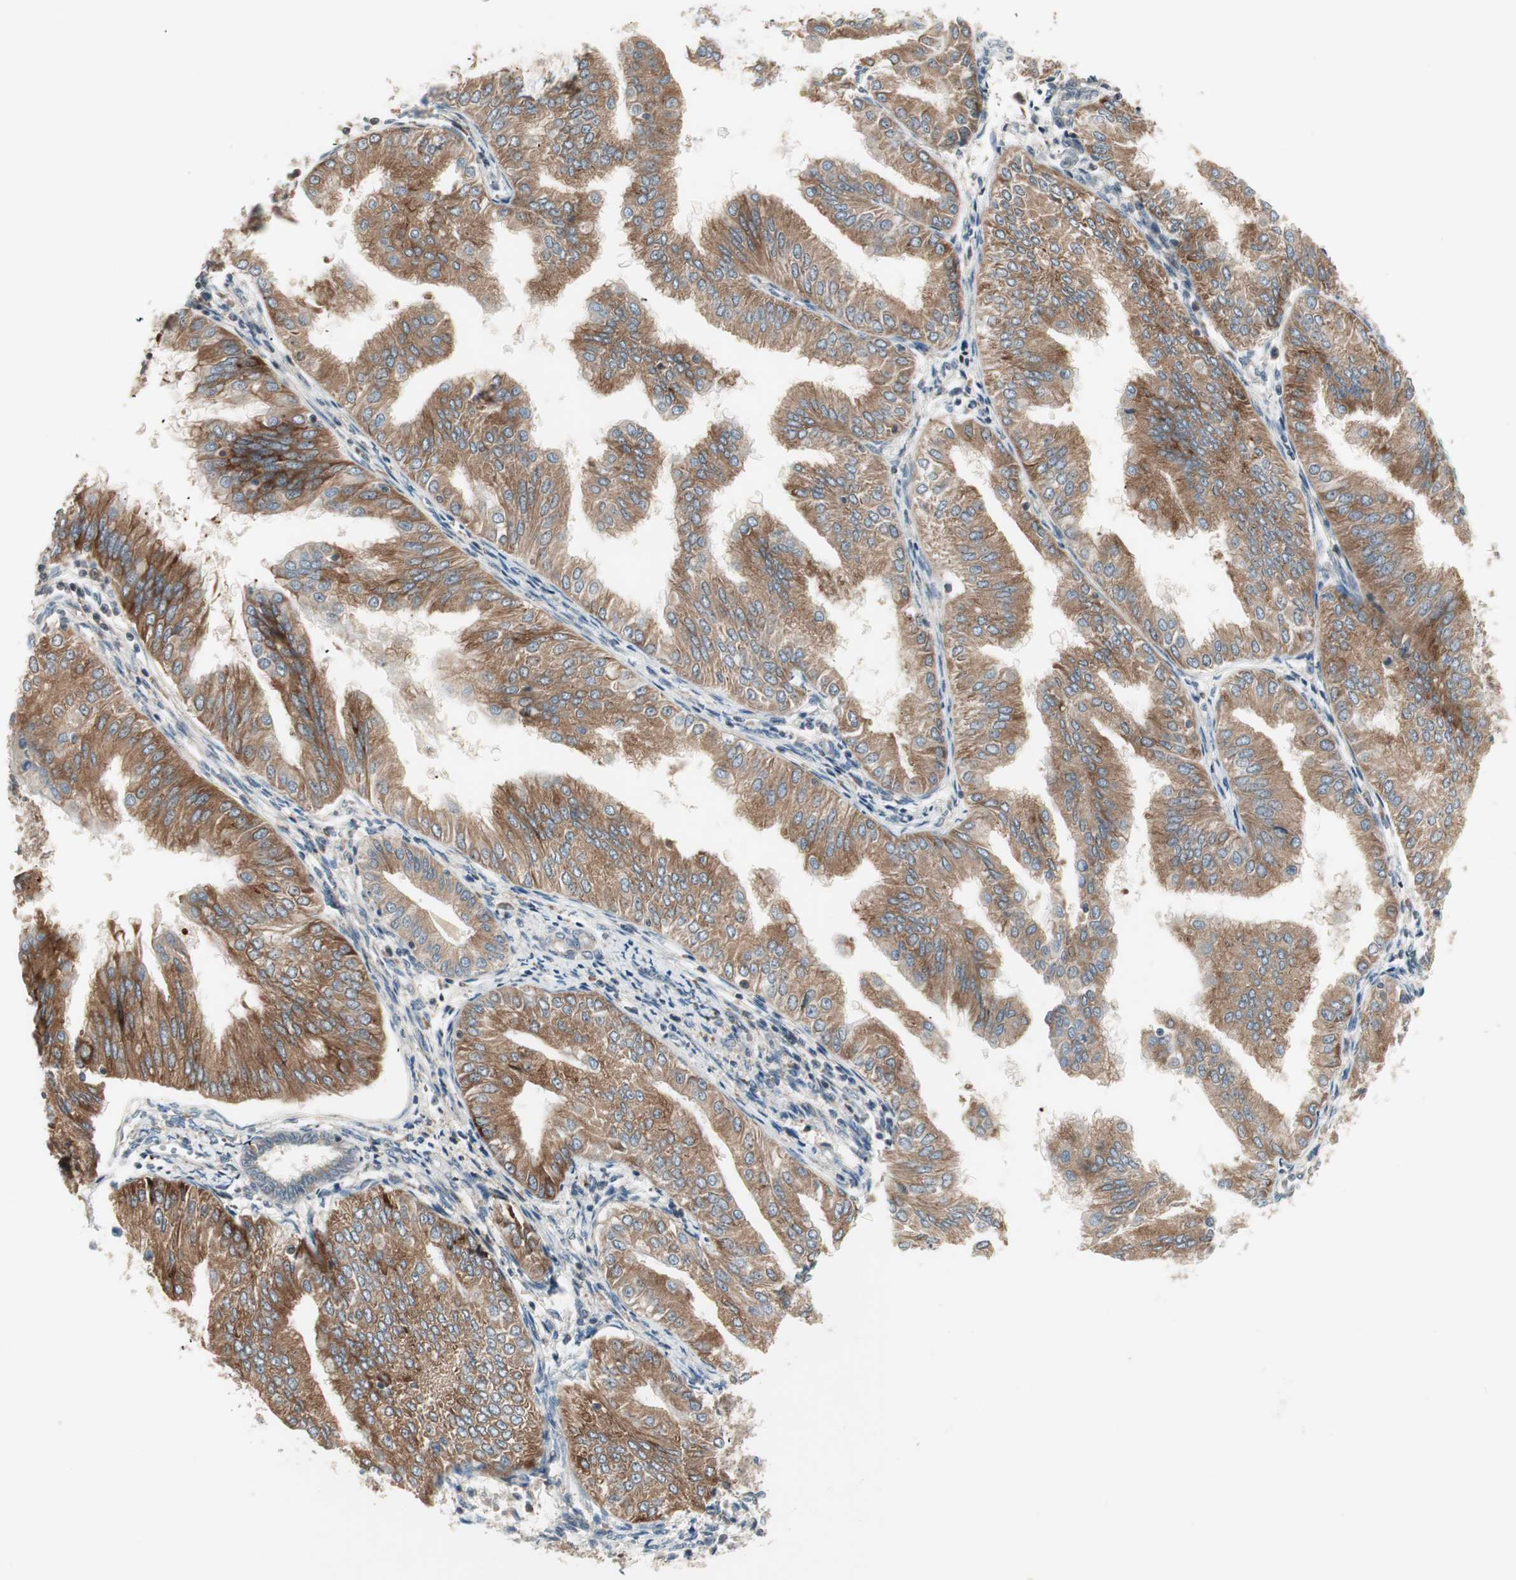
{"staining": {"intensity": "moderate", "quantity": ">75%", "location": "cytoplasmic/membranous"}, "tissue": "endometrial cancer", "cell_type": "Tumor cells", "image_type": "cancer", "snomed": [{"axis": "morphology", "description": "Adenocarcinoma, NOS"}, {"axis": "topography", "description": "Endometrium"}], "caption": "Immunohistochemical staining of endometrial adenocarcinoma shows medium levels of moderate cytoplasmic/membranous protein staining in approximately >75% of tumor cells.", "gene": "SFRP1", "patient": {"sex": "female", "age": 53}}